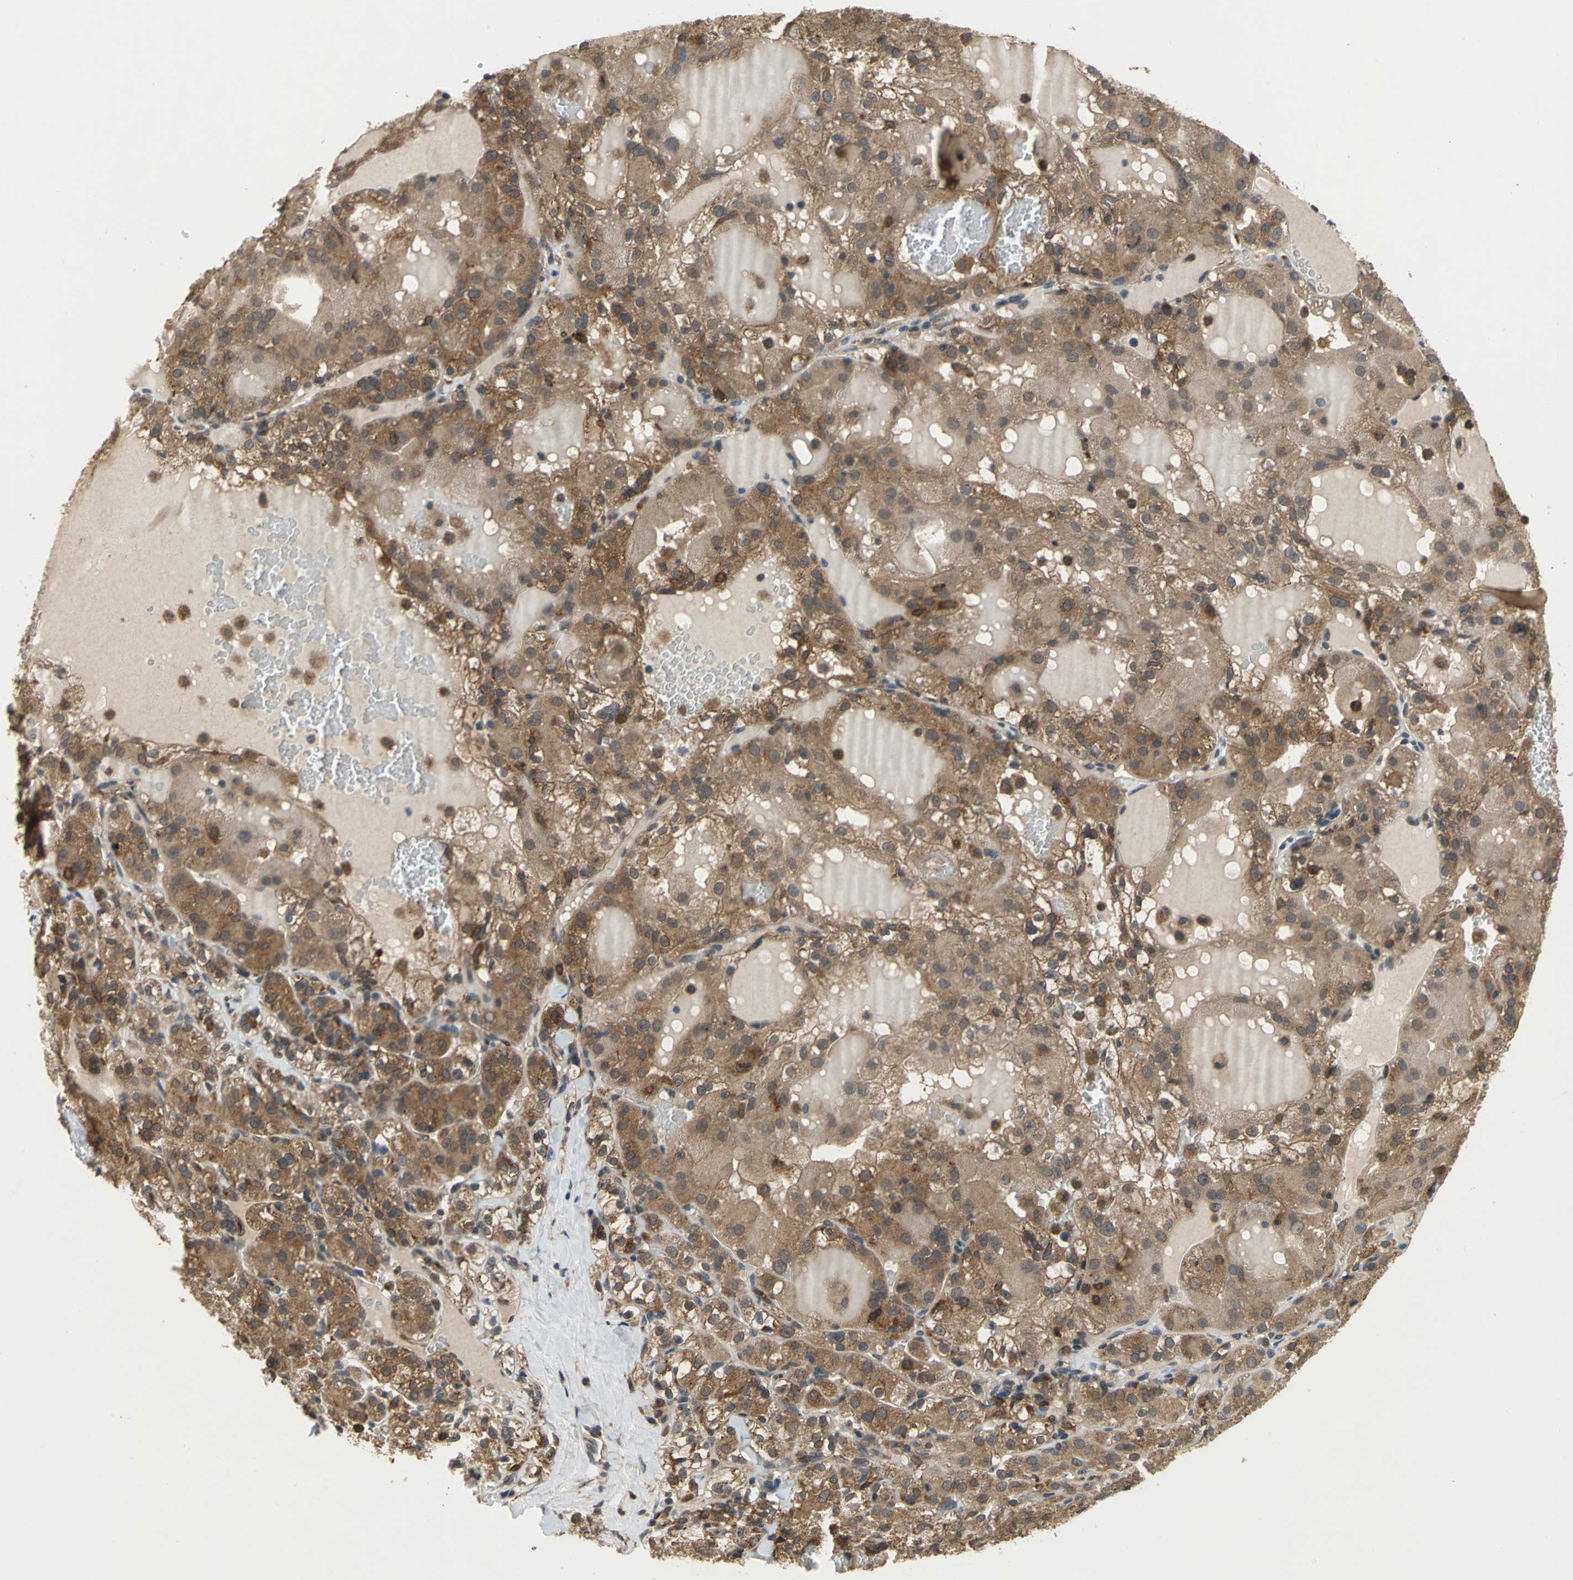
{"staining": {"intensity": "strong", "quantity": ">75%", "location": "cytoplasmic/membranous"}, "tissue": "renal cancer", "cell_type": "Tumor cells", "image_type": "cancer", "snomed": [{"axis": "morphology", "description": "Normal tissue, NOS"}, {"axis": "morphology", "description": "Adenocarcinoma, NOS"}, {"axis": "topography", "description": "Kidney"}], "caption": "The image shows immunohistochemical staining of renal cancer. There is strong cytoplasmic/membranous staining is seen in approximately >75% of tumor cells.", "gene": "NFKBIE", "patient": {"sex": "male", "age": 61}}